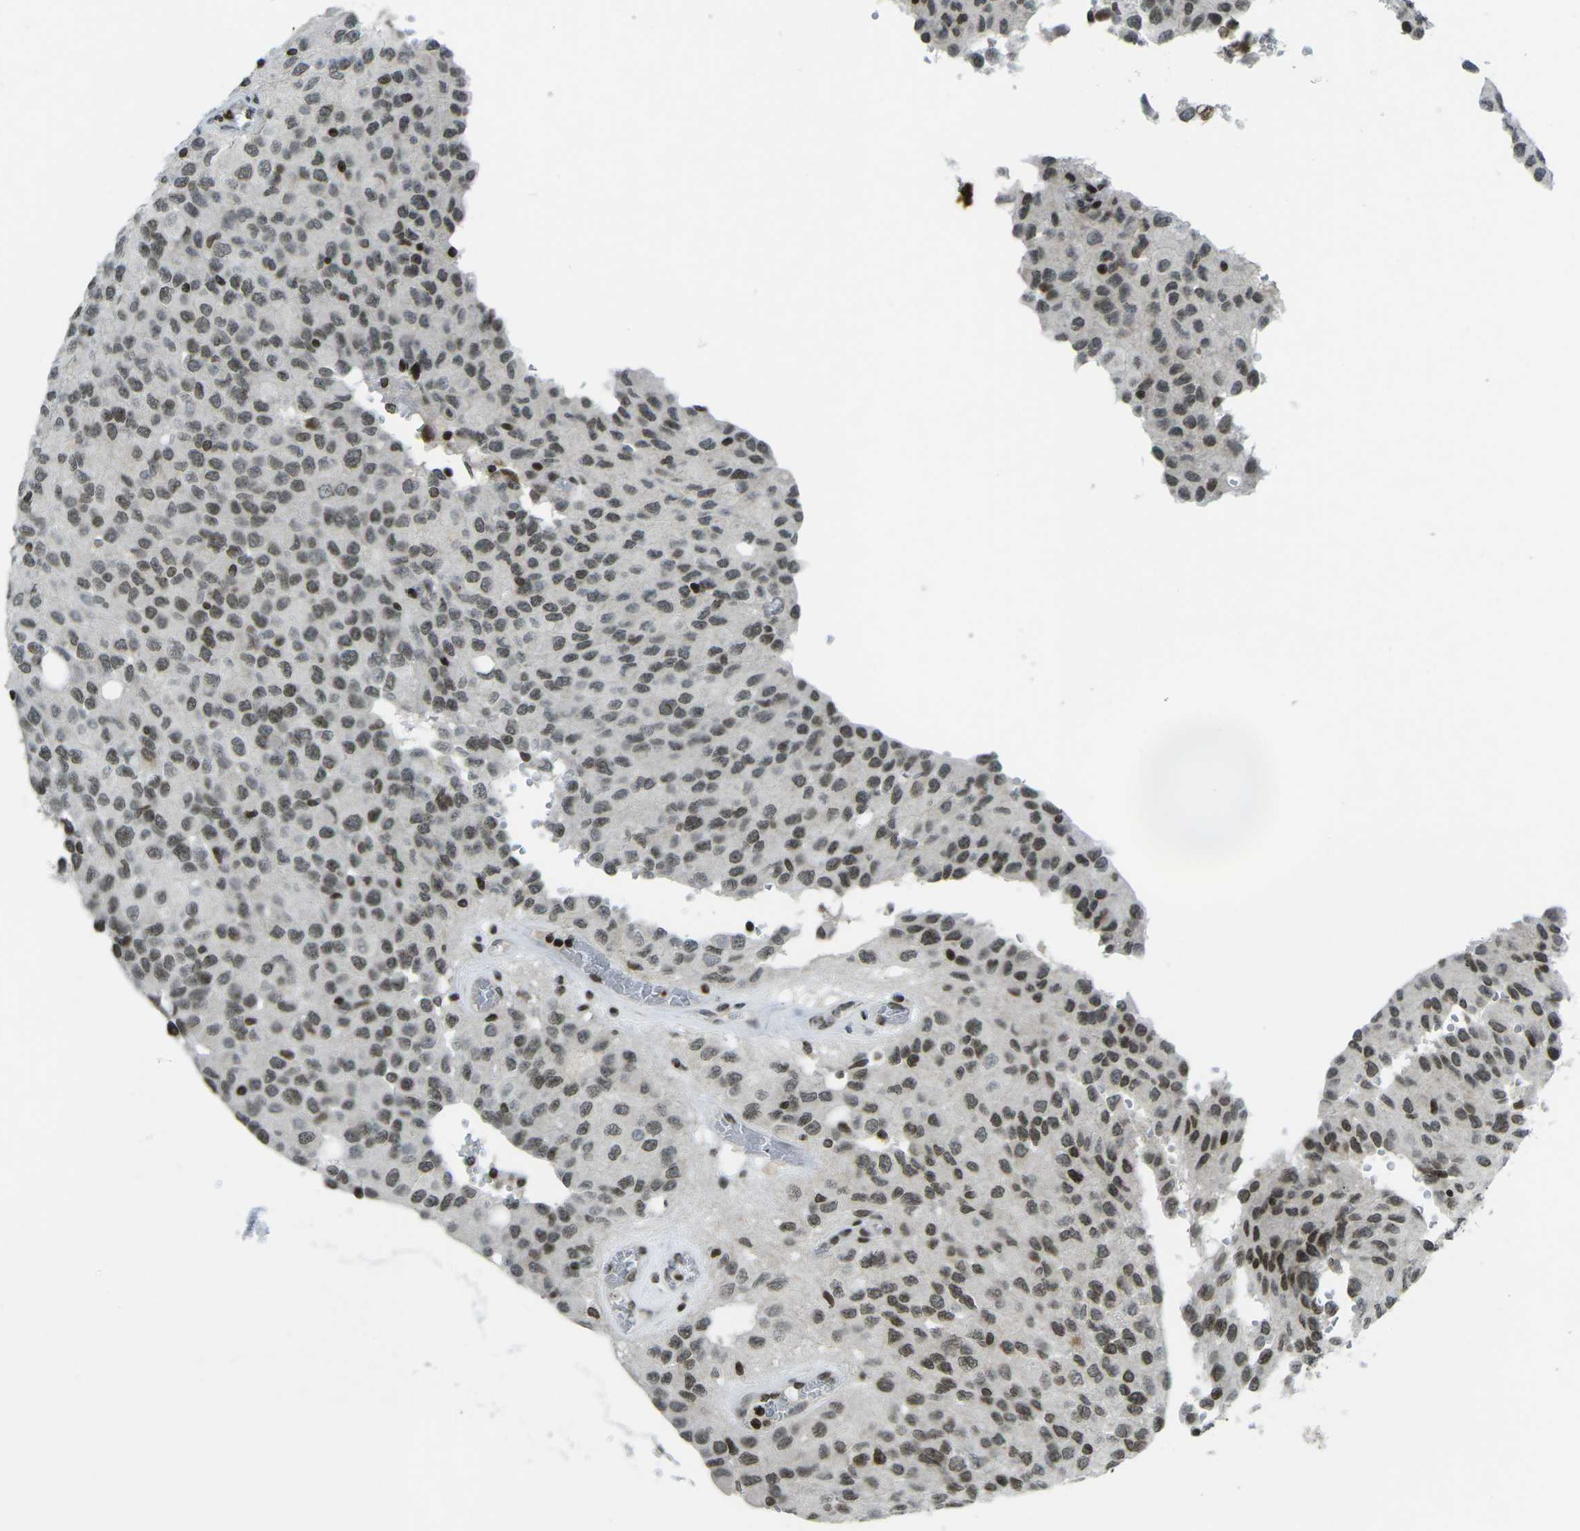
{"staining": {"intensity": "moderate", "quantity": ">75%", "location": "nuclear"}, "tissue": "glioma", "cell_type": "Tumor cells", "image_type": "cancer", "snomed": [{"axis": "morphology", "description": "Glioma, malignant, High grade"}, {"axis": "topography", "description": "Brain"}], "caption": "The immunohistochemical stain labels moderate nuclear staining in tumor cells of high-grade glioma (malignant) tissue. (DAB = brown stain, brightfield microscopy at high magnification).", "gene": "EME1", "patient": {"sex": "male", "age": 32}}